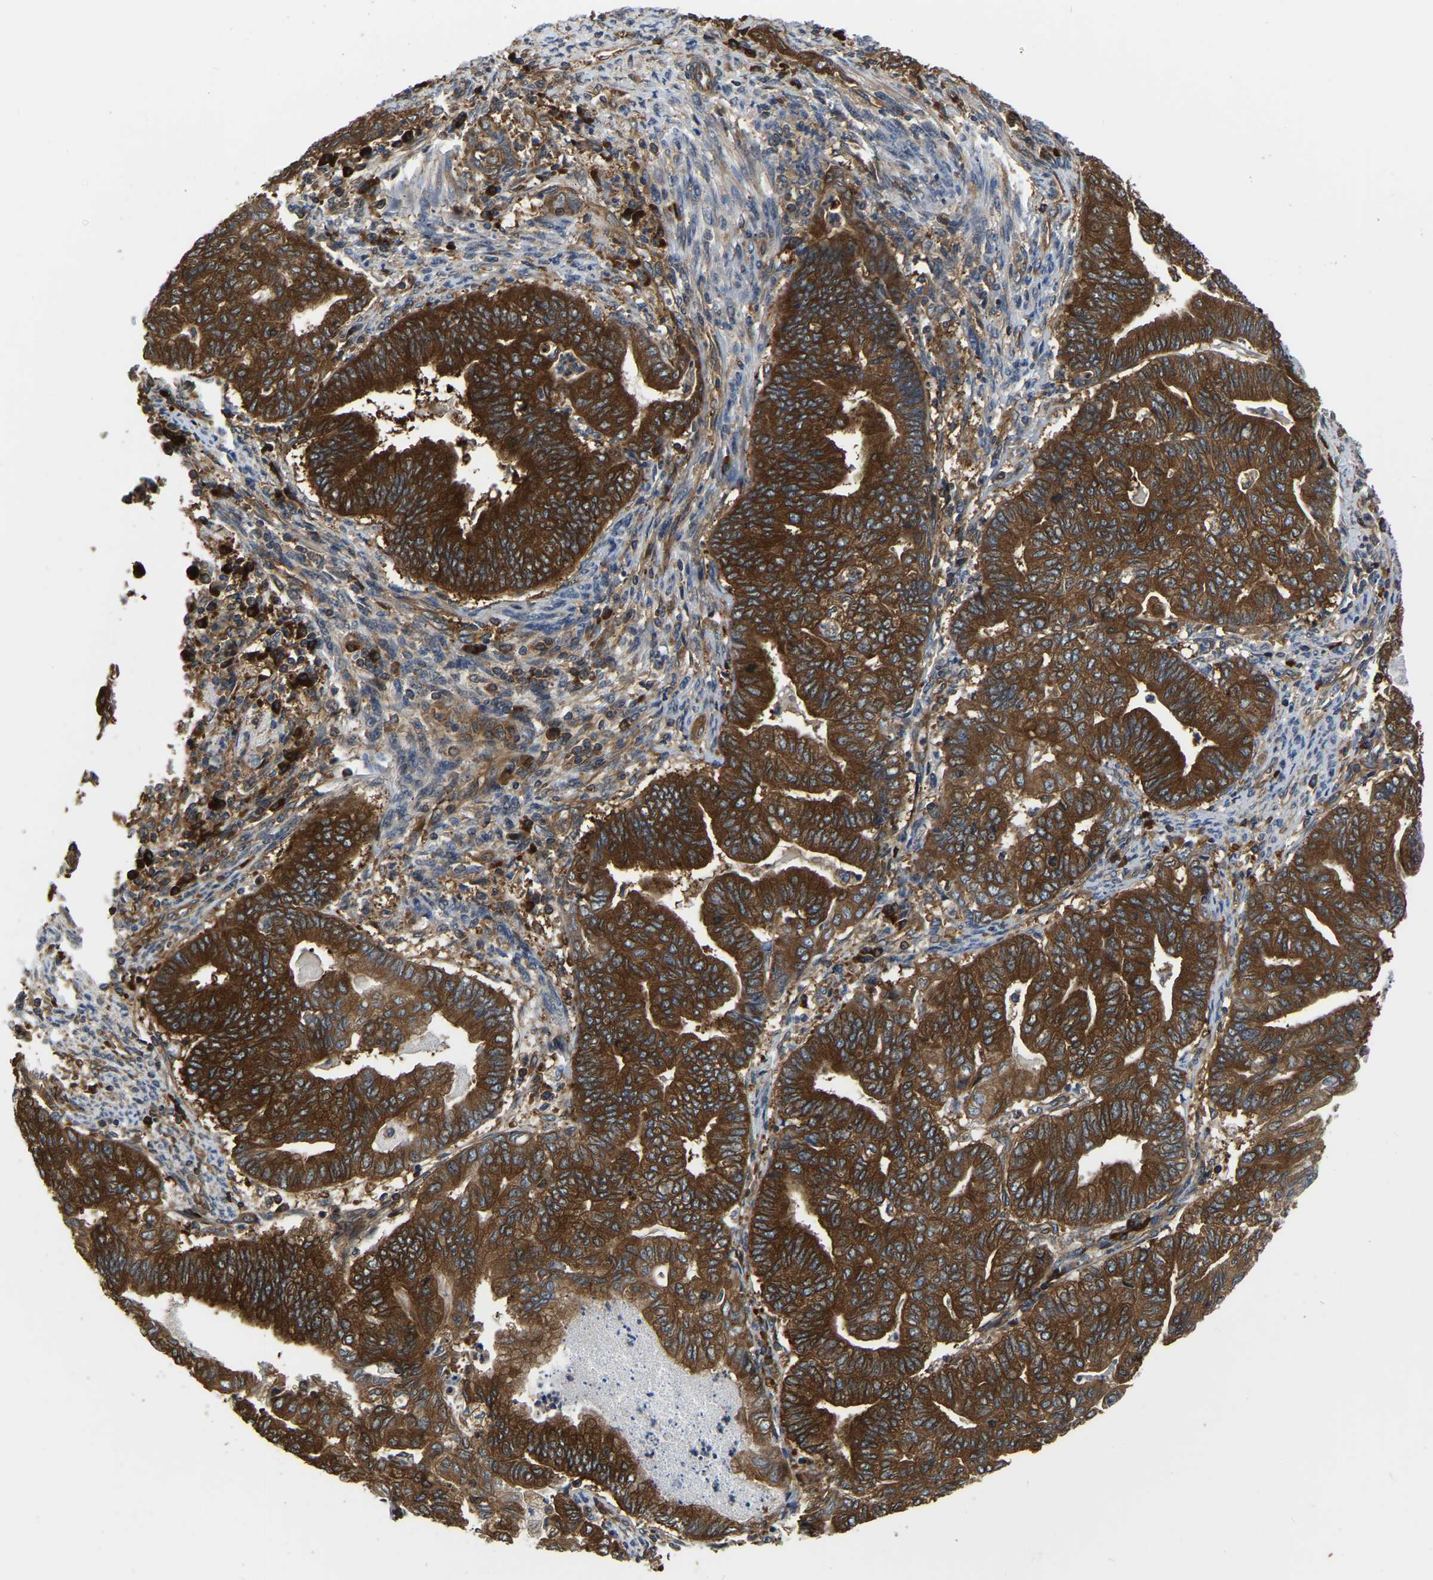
{"staining": {"intensity": "strong", "quantity": ">75%", "location": "cytoplasmic/membranous"}, "tissue": "endometrial cancer", "cell_type": "Tumor cells", "image_type": "cancer", "snomed": [{"axis": "morphology", "description": "Adenocarcinoma, NOS"}, {"axis": "topography", "description": "Endometrium"}], "caption": "Immunohistochemical staining of endometrial adenocarcinoma exhibits strong cytoplasmic/membranous protein expression in approximately >75% of tumor cells.", "gene": "GARS1", "patient": {"sex": "female", "age": 79}}